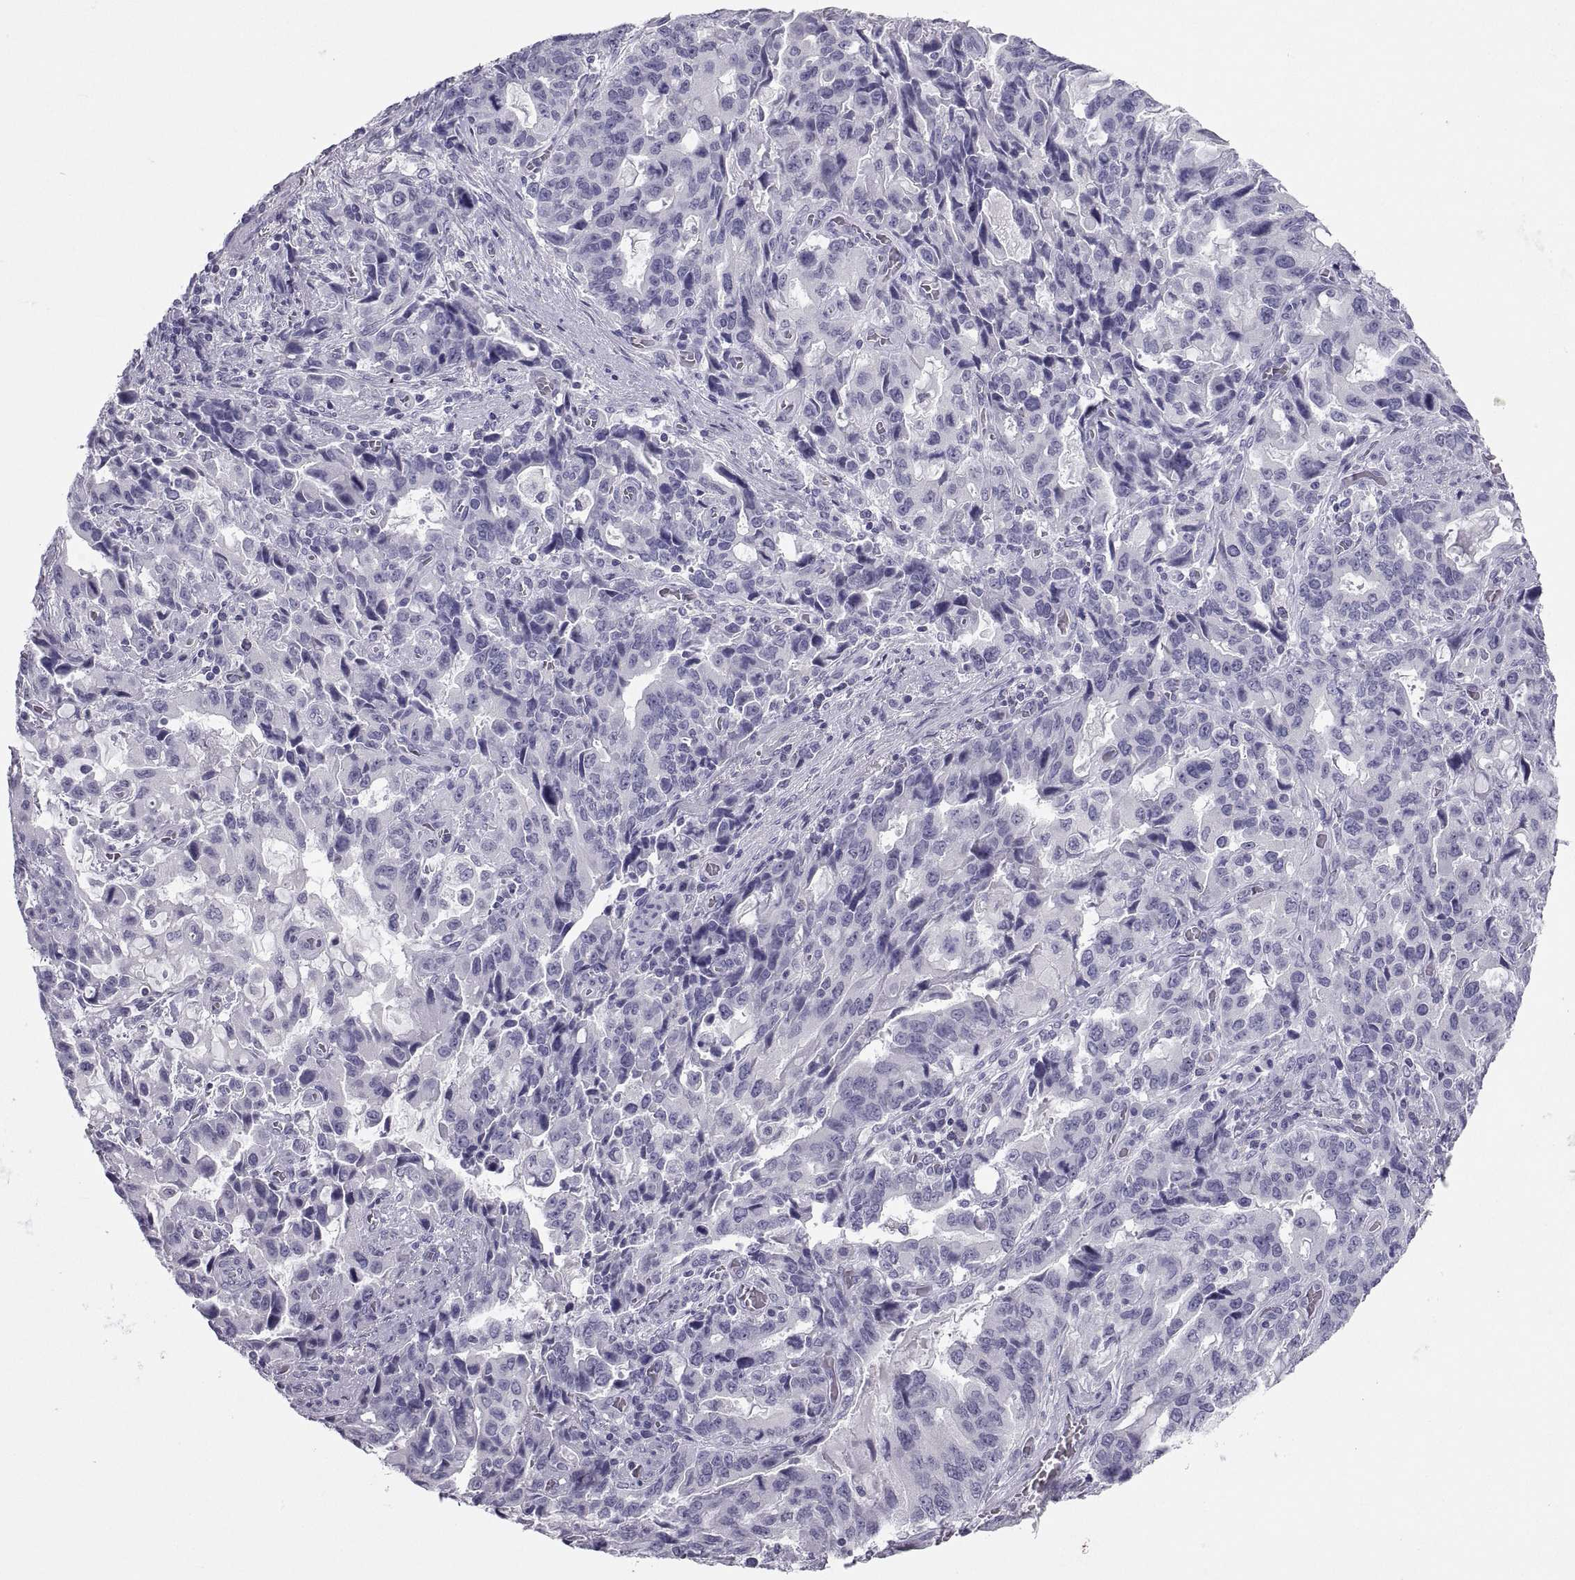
{"staining": {"intensity": "negative", "quantity": "none", "location": "none"}, "tissue": "stomach cancer", "cell_type": "Tumor cells", "image_type": "cancer", "snomed": [{"axis": "morphology", "description": "Adenocarcinoma, NOS"}, {"axis": "topography", "description": "Stomach, upper"}], "caption": "Immunohistochemistry of human stomach cancer shows no staining in tumor cells.", "gene": "PCSK1N", "patient": {"sex": "male", "age": 85}}